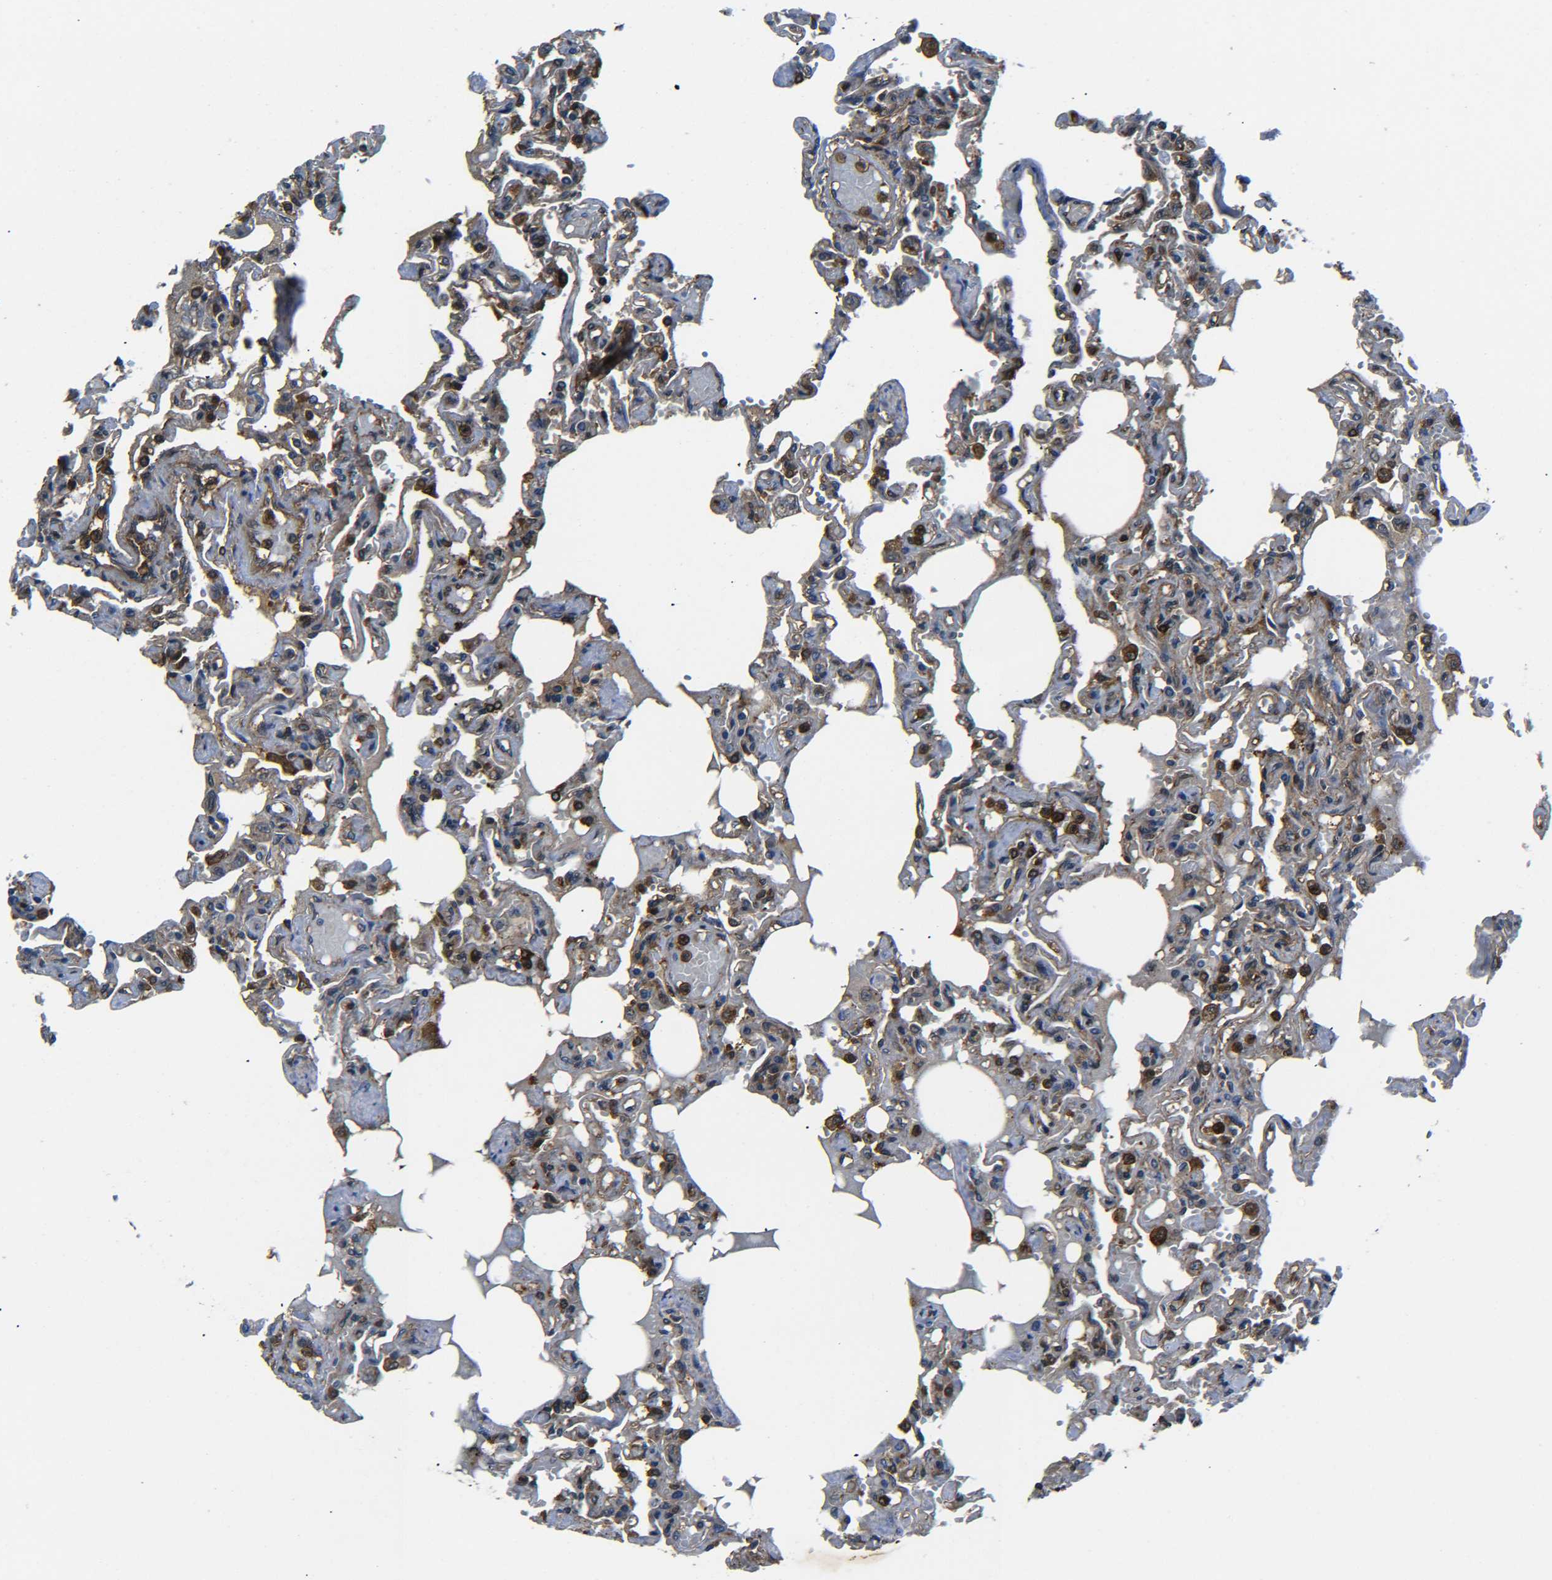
{"staining": {"intensity": "weak", "quantity": ">75%", "location": "cytoplasmic/membranous"}, "tissue": "lung", "cell_type": "Alveolar cells", "image_type": "normal", "snomed": [{"axis": "morphology", "description": "Normal tissue, NOS"}, {"axis": "topography", "description": "Lung"}], "caption": "Brown immunohistochemical staining in benign lung reveals weak cytoplasmic/membranous staining in approximately >75% of alveolar cells.", "gene": "PREB", "patient": {"sex": "male", "age": 21}}